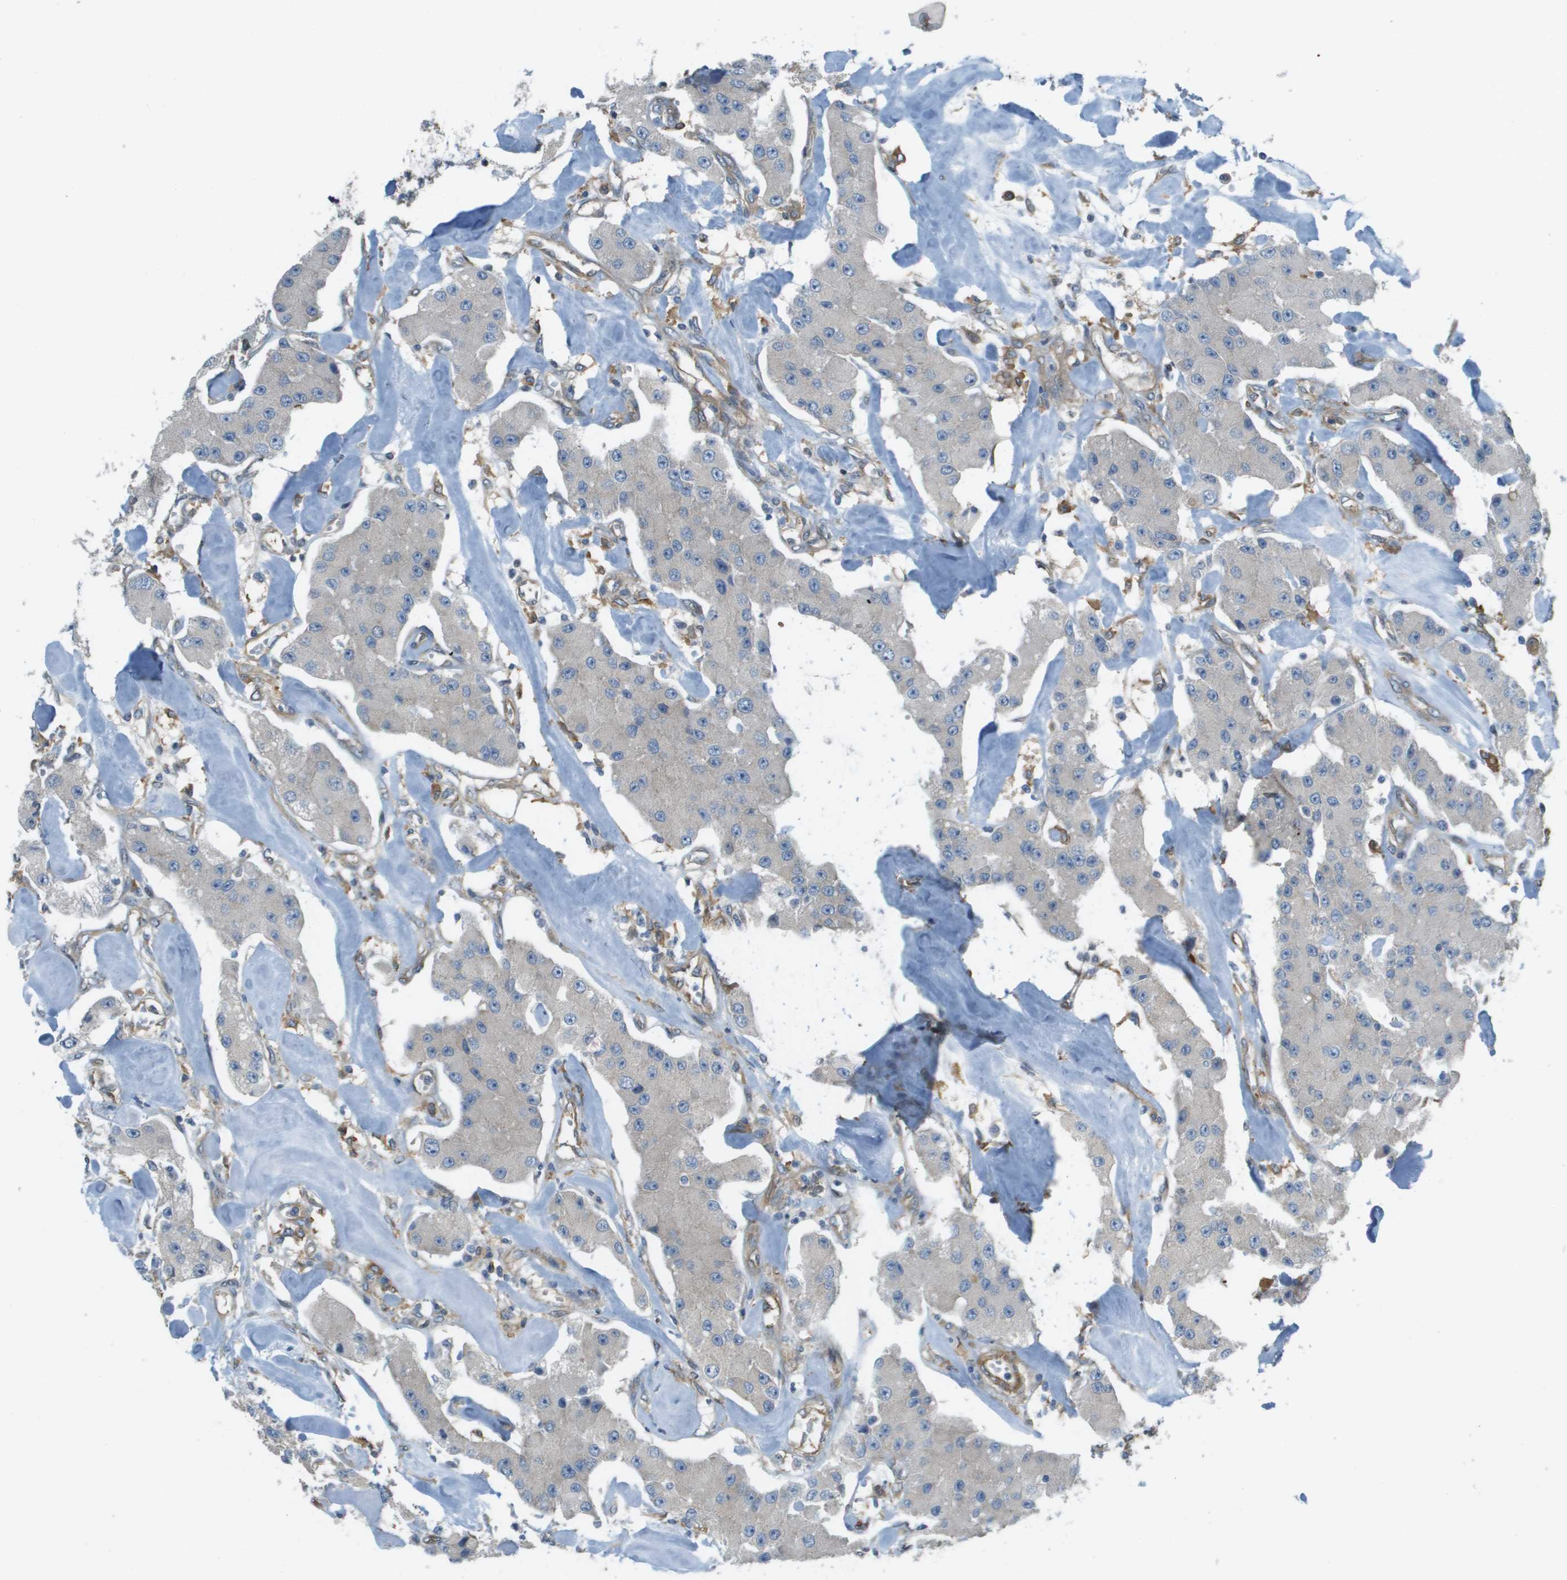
{"staining": {"intensity": "negative", "quantity": "none", "location": "none"}, "tissue": "carcinoid", "cell_type": "Tumor cells", "image_type": "cancer", "snomed": [{"axis": "morphology", "description": "Carcinoid, malignant, NOS"}, {"axis": "topography", "description": "Pancreas"}], "caption": "Carcinoid (malignant) was stained to show a protein in brown. There is no significant positivity in tumor cells. (IHC, brightfield microscopy, high magnification).", "gene": "CORO1B", "patient": {"sex": "male", "age": 41}}